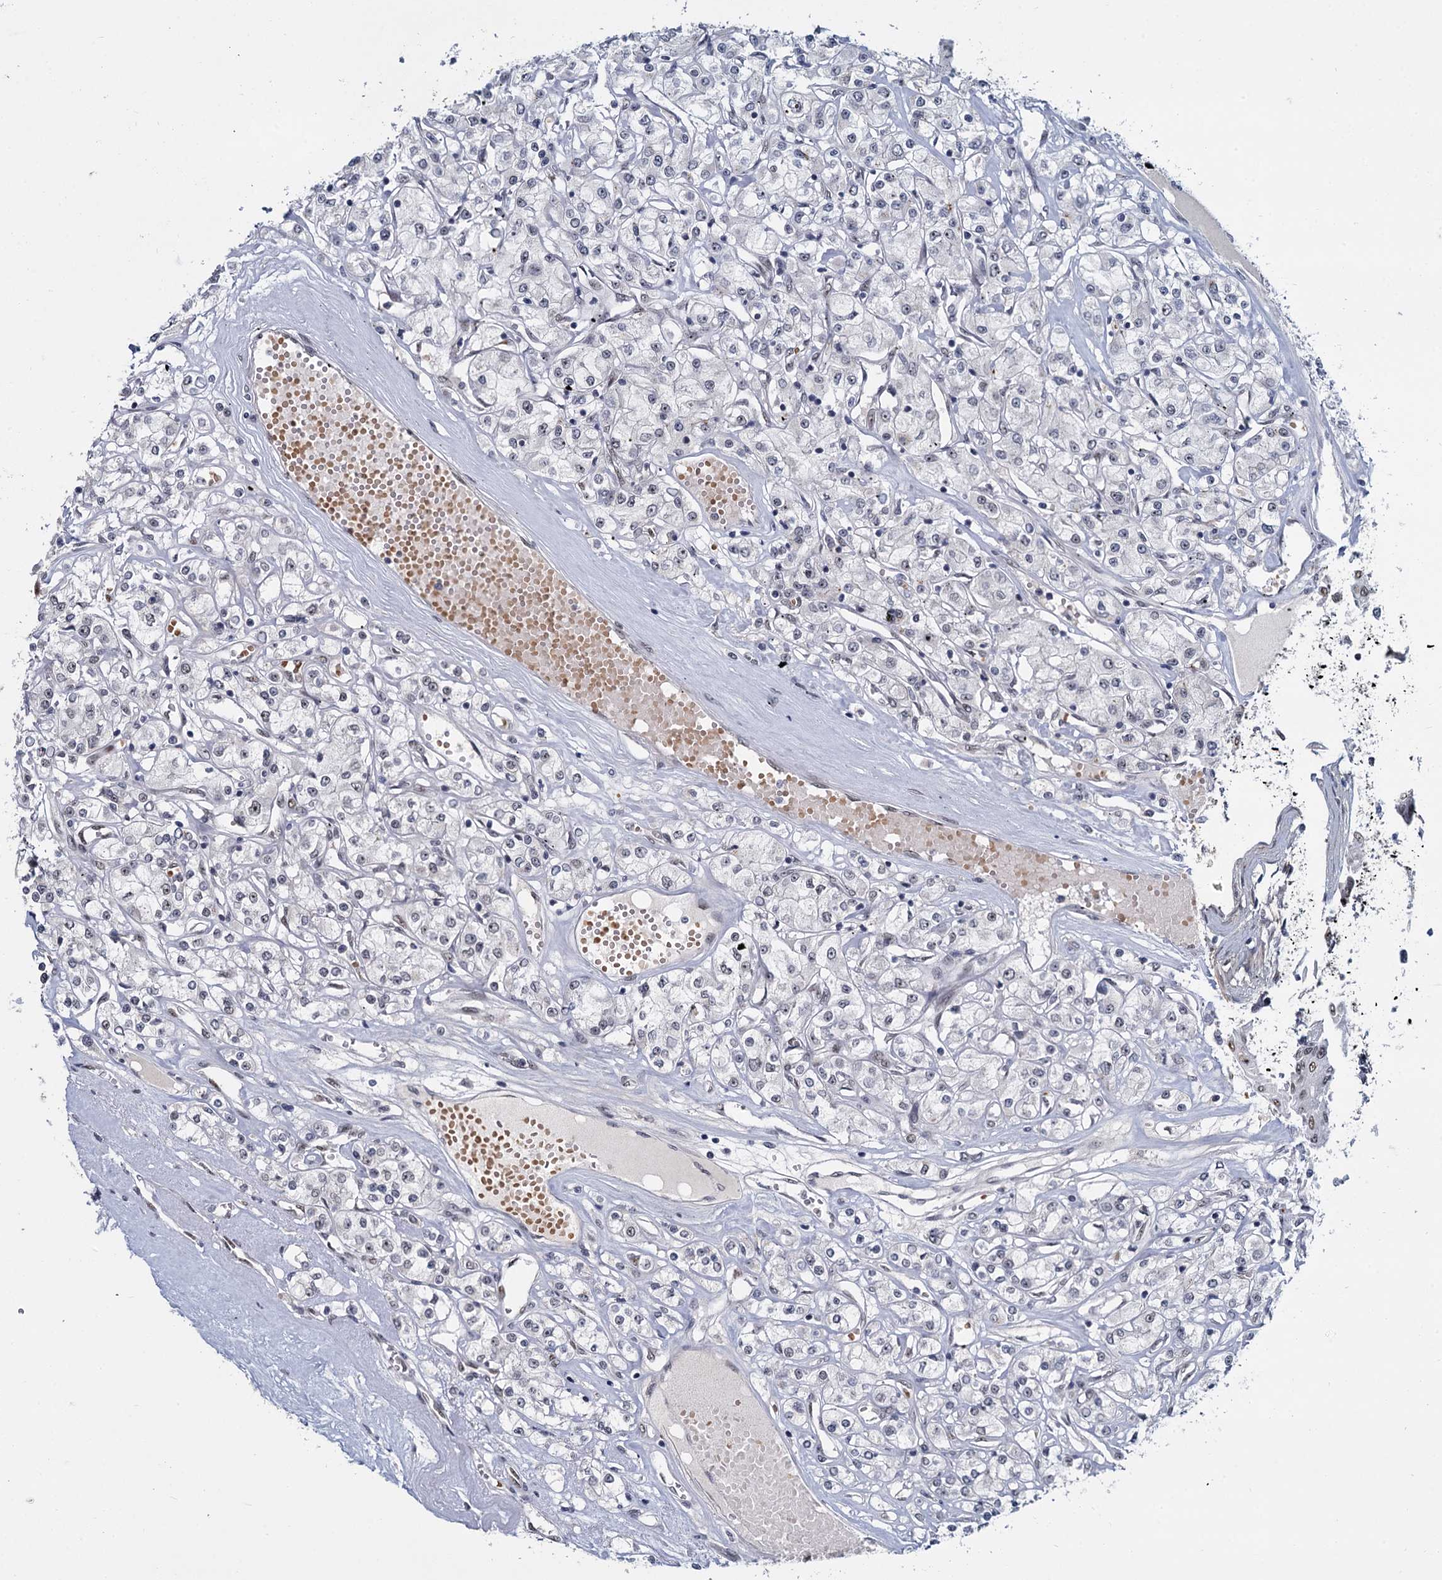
{"staining": {"intensity": "negative", "quantity": "none", "location": "none"}, "tissue": "renal cancer", "cell_type": "Tumor cells", "image_type": "cancer", "snomed": [{"axis": "morphology", "description": "Adenocarcinoma, NOS"}, {"axis": "topography", "description": "Kidney"}], "caption": "This is an immunohistochemistry (IHC) photomicrograph of human renal cancer (adenocarcinoma). There is no staining in tumor cells.", "gene": "RPRD1A", "patient": {"sex": "female", "age": 59}}